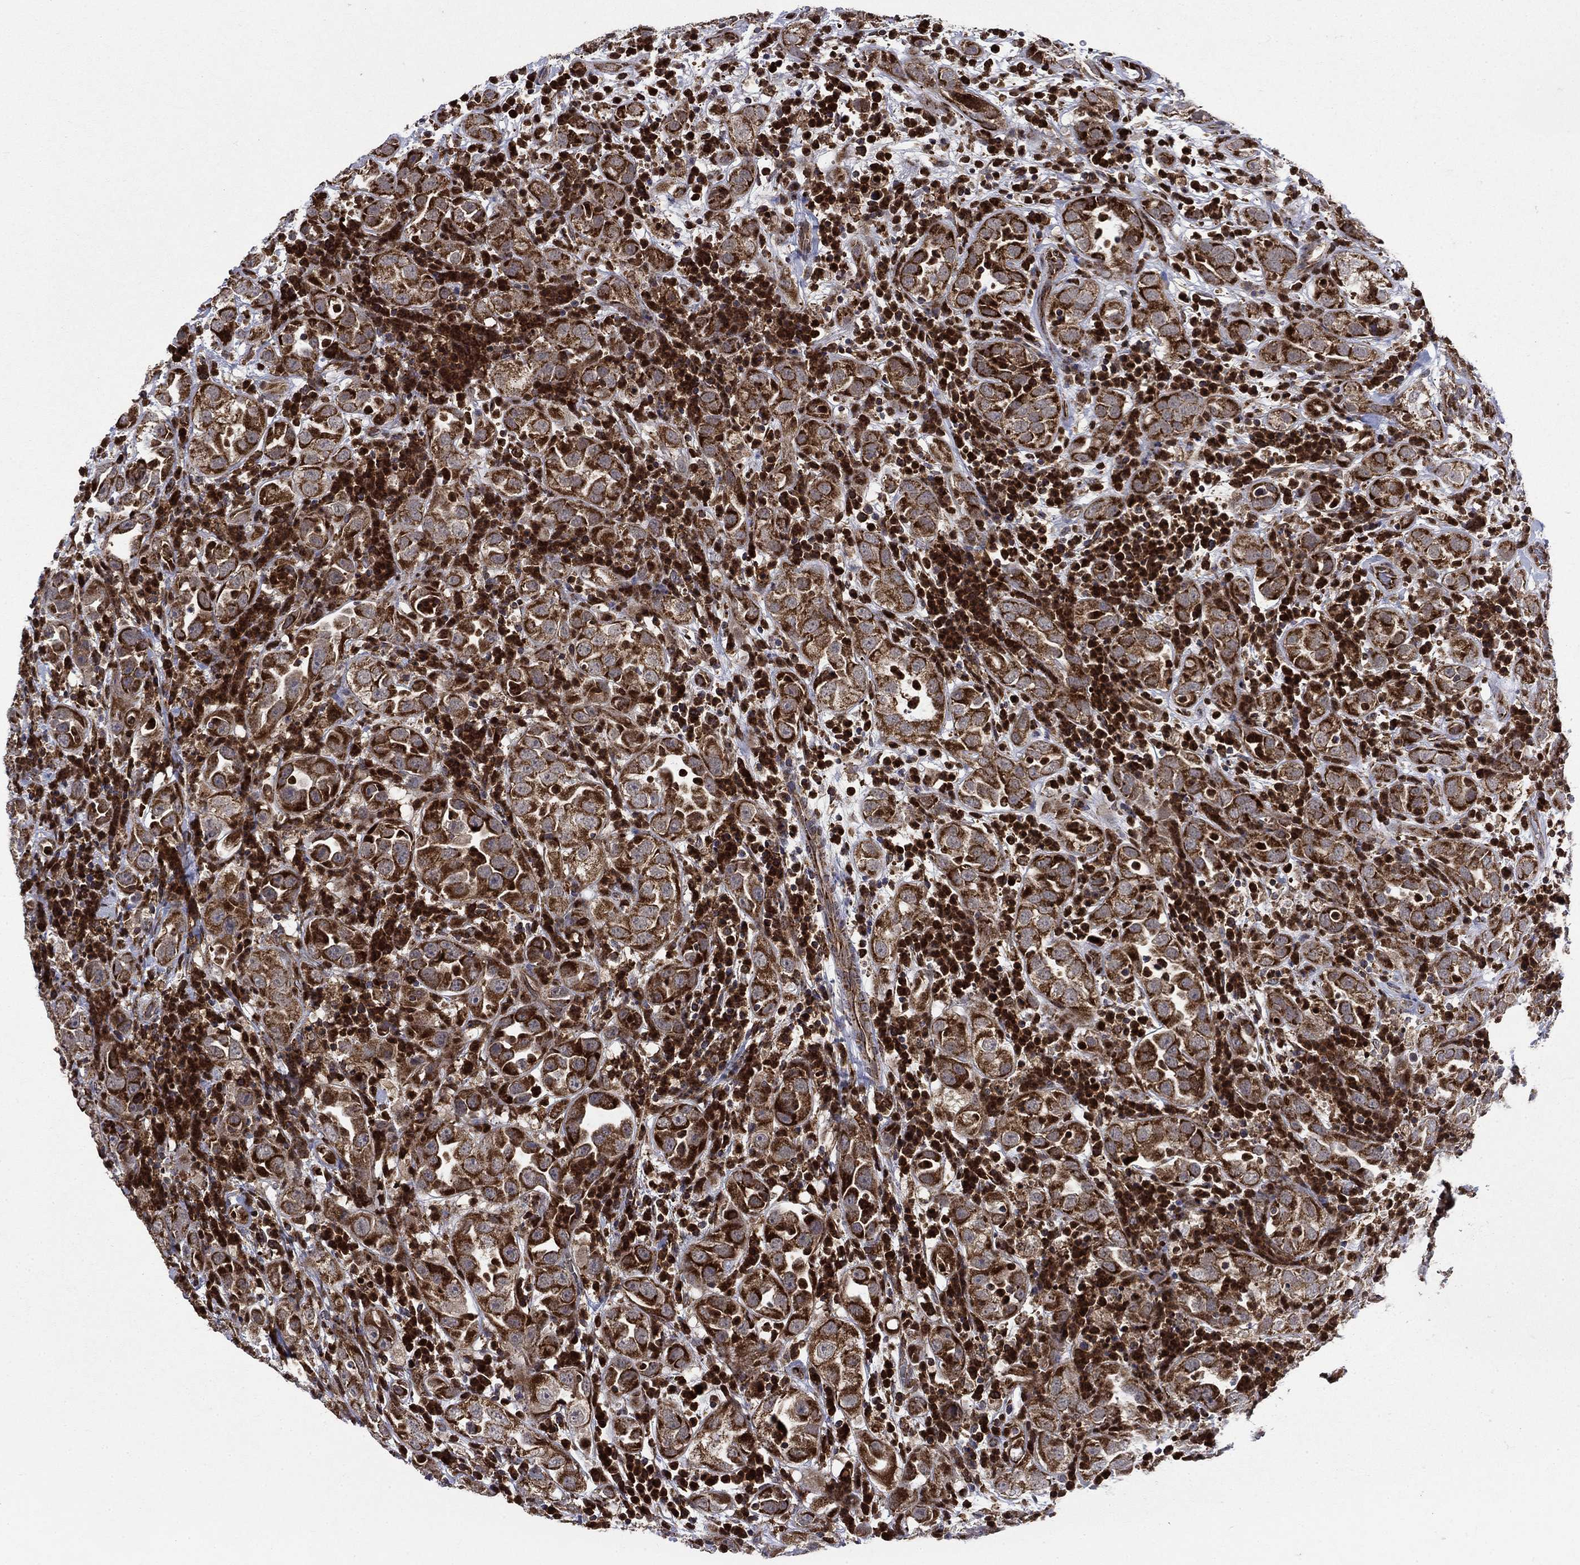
{"staining": {"intensity": "strong", "quantity": ">75%", "location": "cytoplasmic/membranous"}, "tissue": "urothelial cancer", "cell_type": "Tumor cells", "image_type": "cancer", "snomed": [{"axis": "morphology", "description": "Urothelial carcinoma, High grade"}, {"axis": "topography", "description": "Urinary bladder"}], "caption": "Immunohistochemical staining of urothelial cancer demonstrates strong cytoplasmic/membranous protein positivity in about >75% of tumor cells. Using DAB (3,3'-diaminobenzidine) (brown) and hematoxylin (blue) stains, captured at high magnification using brightfield microscopy.", "gene": "RNF19B", "patient": {"sex": "female", "age": 41}}